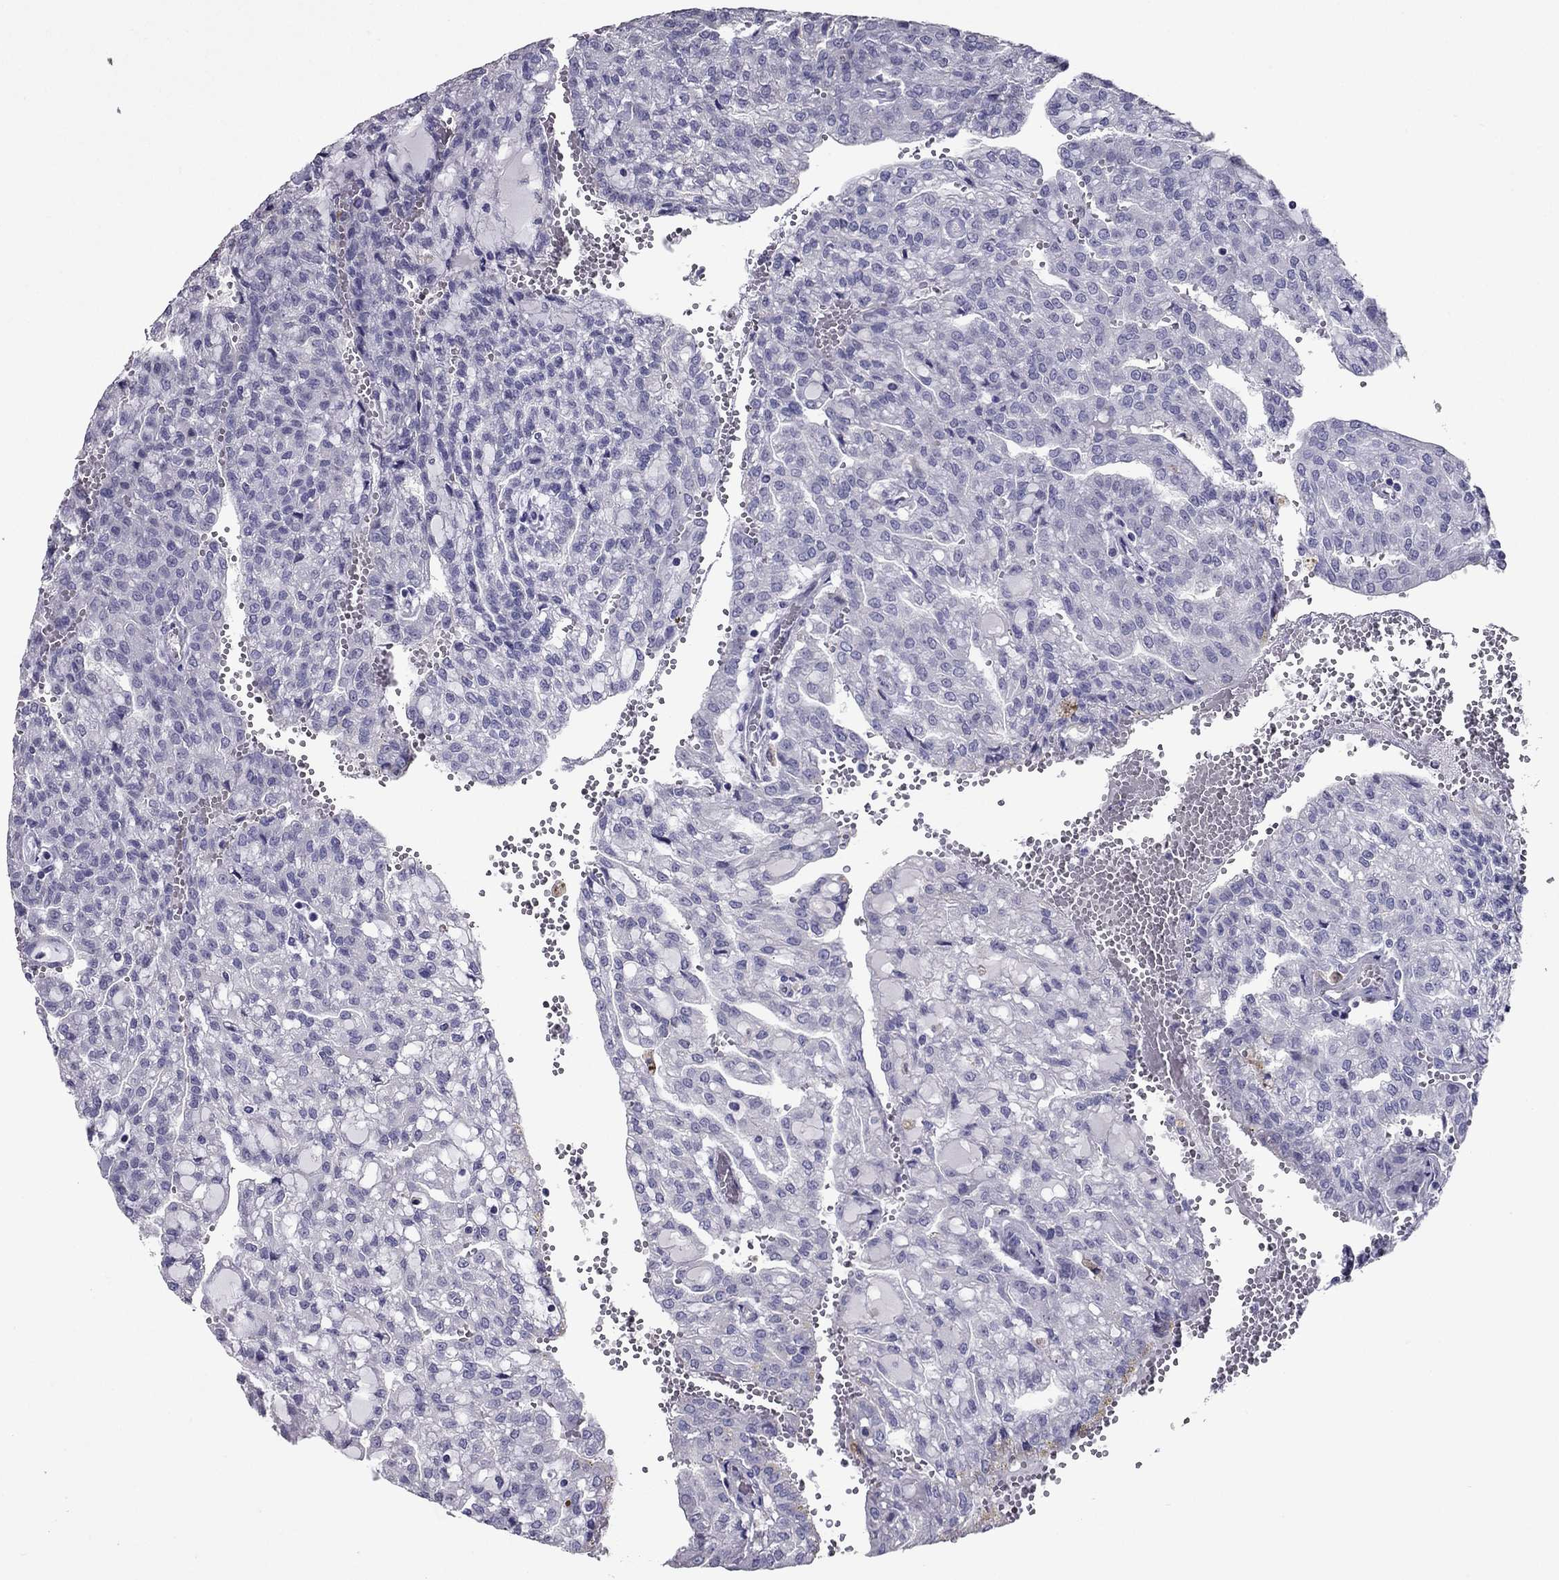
{"staining": {"intensity": "negative", "quantity": "none", "location": "none"}, "tissue": "renal cancer", "cell_type": "Tumor cells", "image_type": "cancer", "snomed": [{"axis": "morphology", "description": "Adenocarcinoma, NOS"}, {"axis": "topography", "description": "Kidney"}], "caption": "High magnification brightfield microscopy of renal cancer (adenocarcinoma) stained with DAB (brown) and counterstained with hematoxylin (blue): tumor cells show no significant positivity.", "gene": "RGS8", "patient": {"sex": "male", "age": 63}}